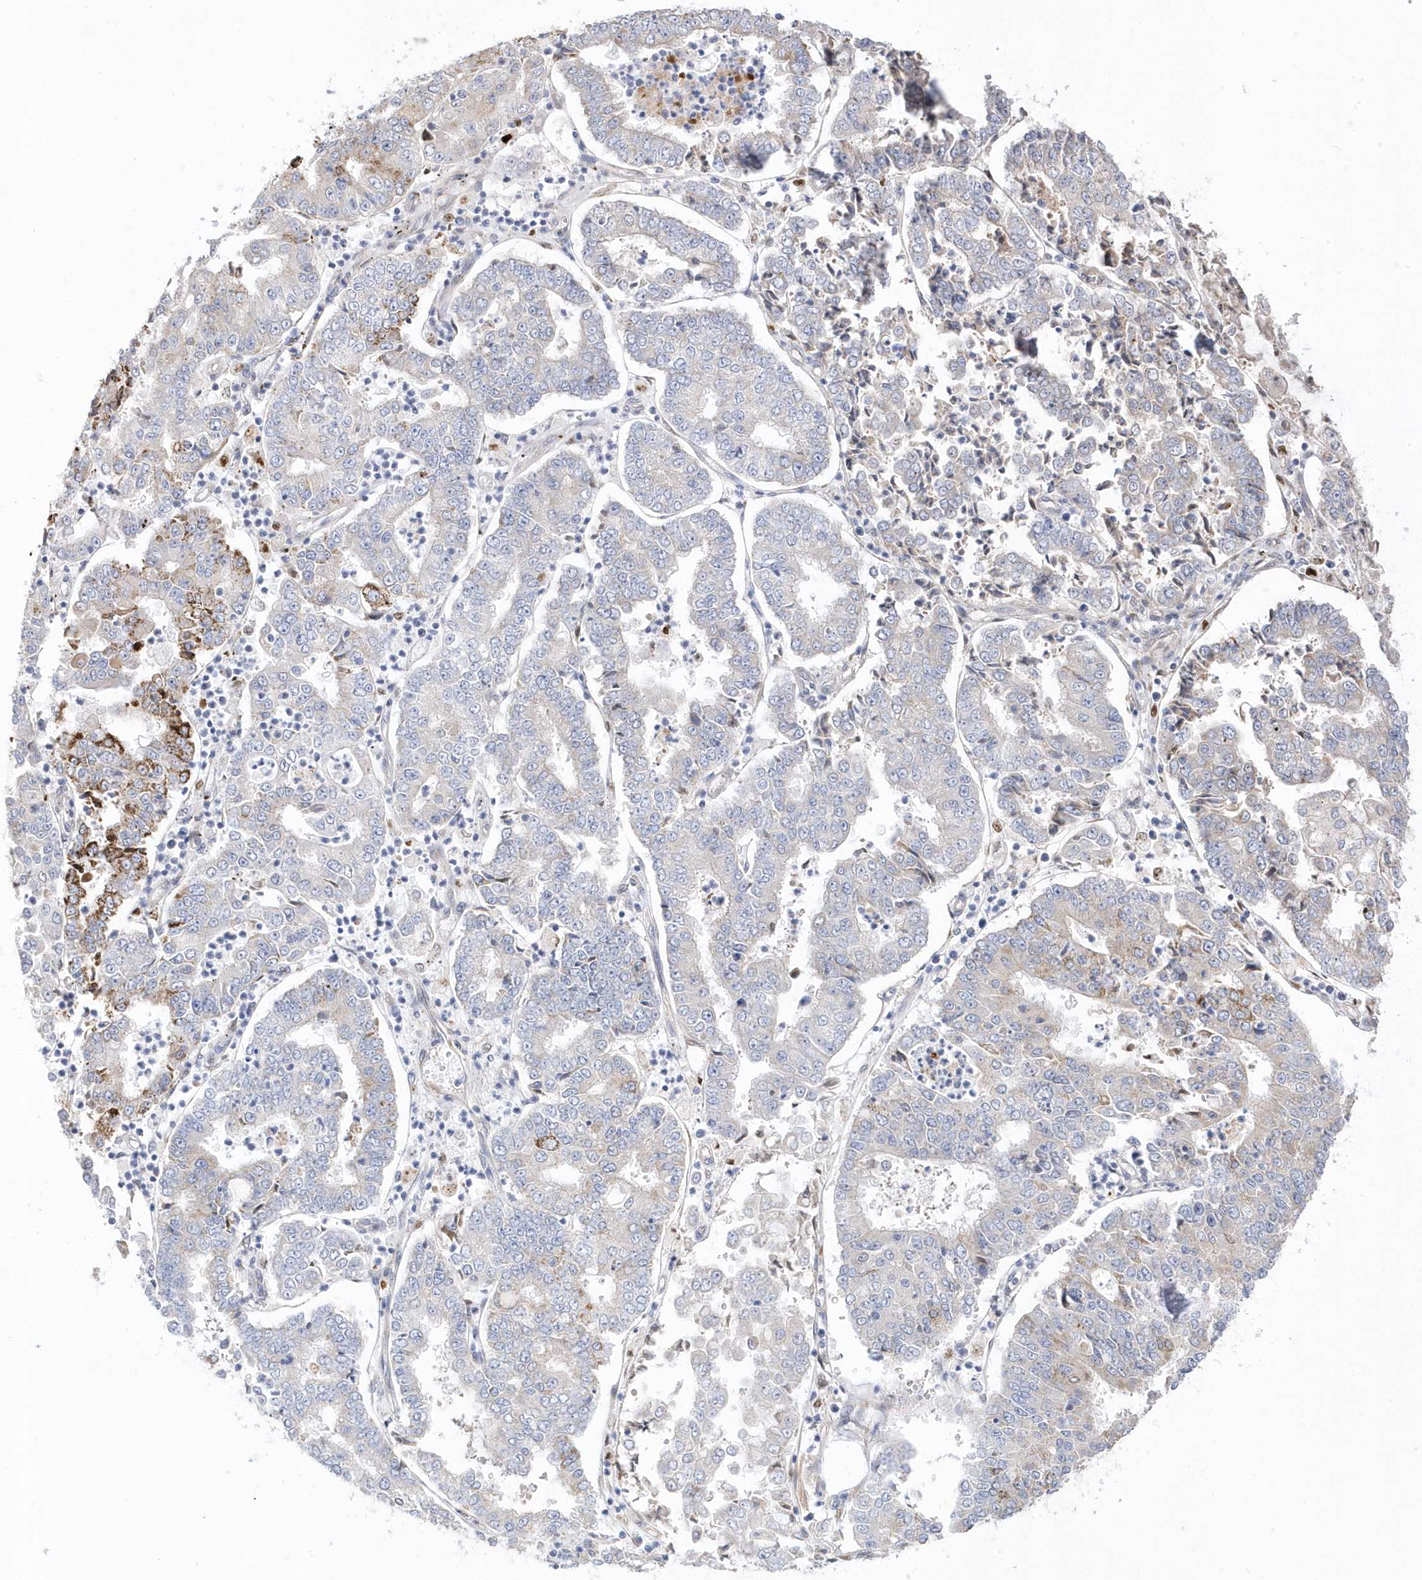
{"staining": {"intensity": "negative", "quantity": "none", "location": "none"}, "tissue": "stomach cancer", "cell_type": "Tumor cells", "image_type": "cancer", "snomed": [{"axis": "morphology", "description": "Adenocarcinoma, NOS"}, {"axis": "topography", "description": "Stomach"}], "caption": "DAB immunohistochemical staining of stomach cancer reveals no significant positivity in tumor cells.", "gene": "GTPBP6", "patient": {"sex": "male", "age": 76}}